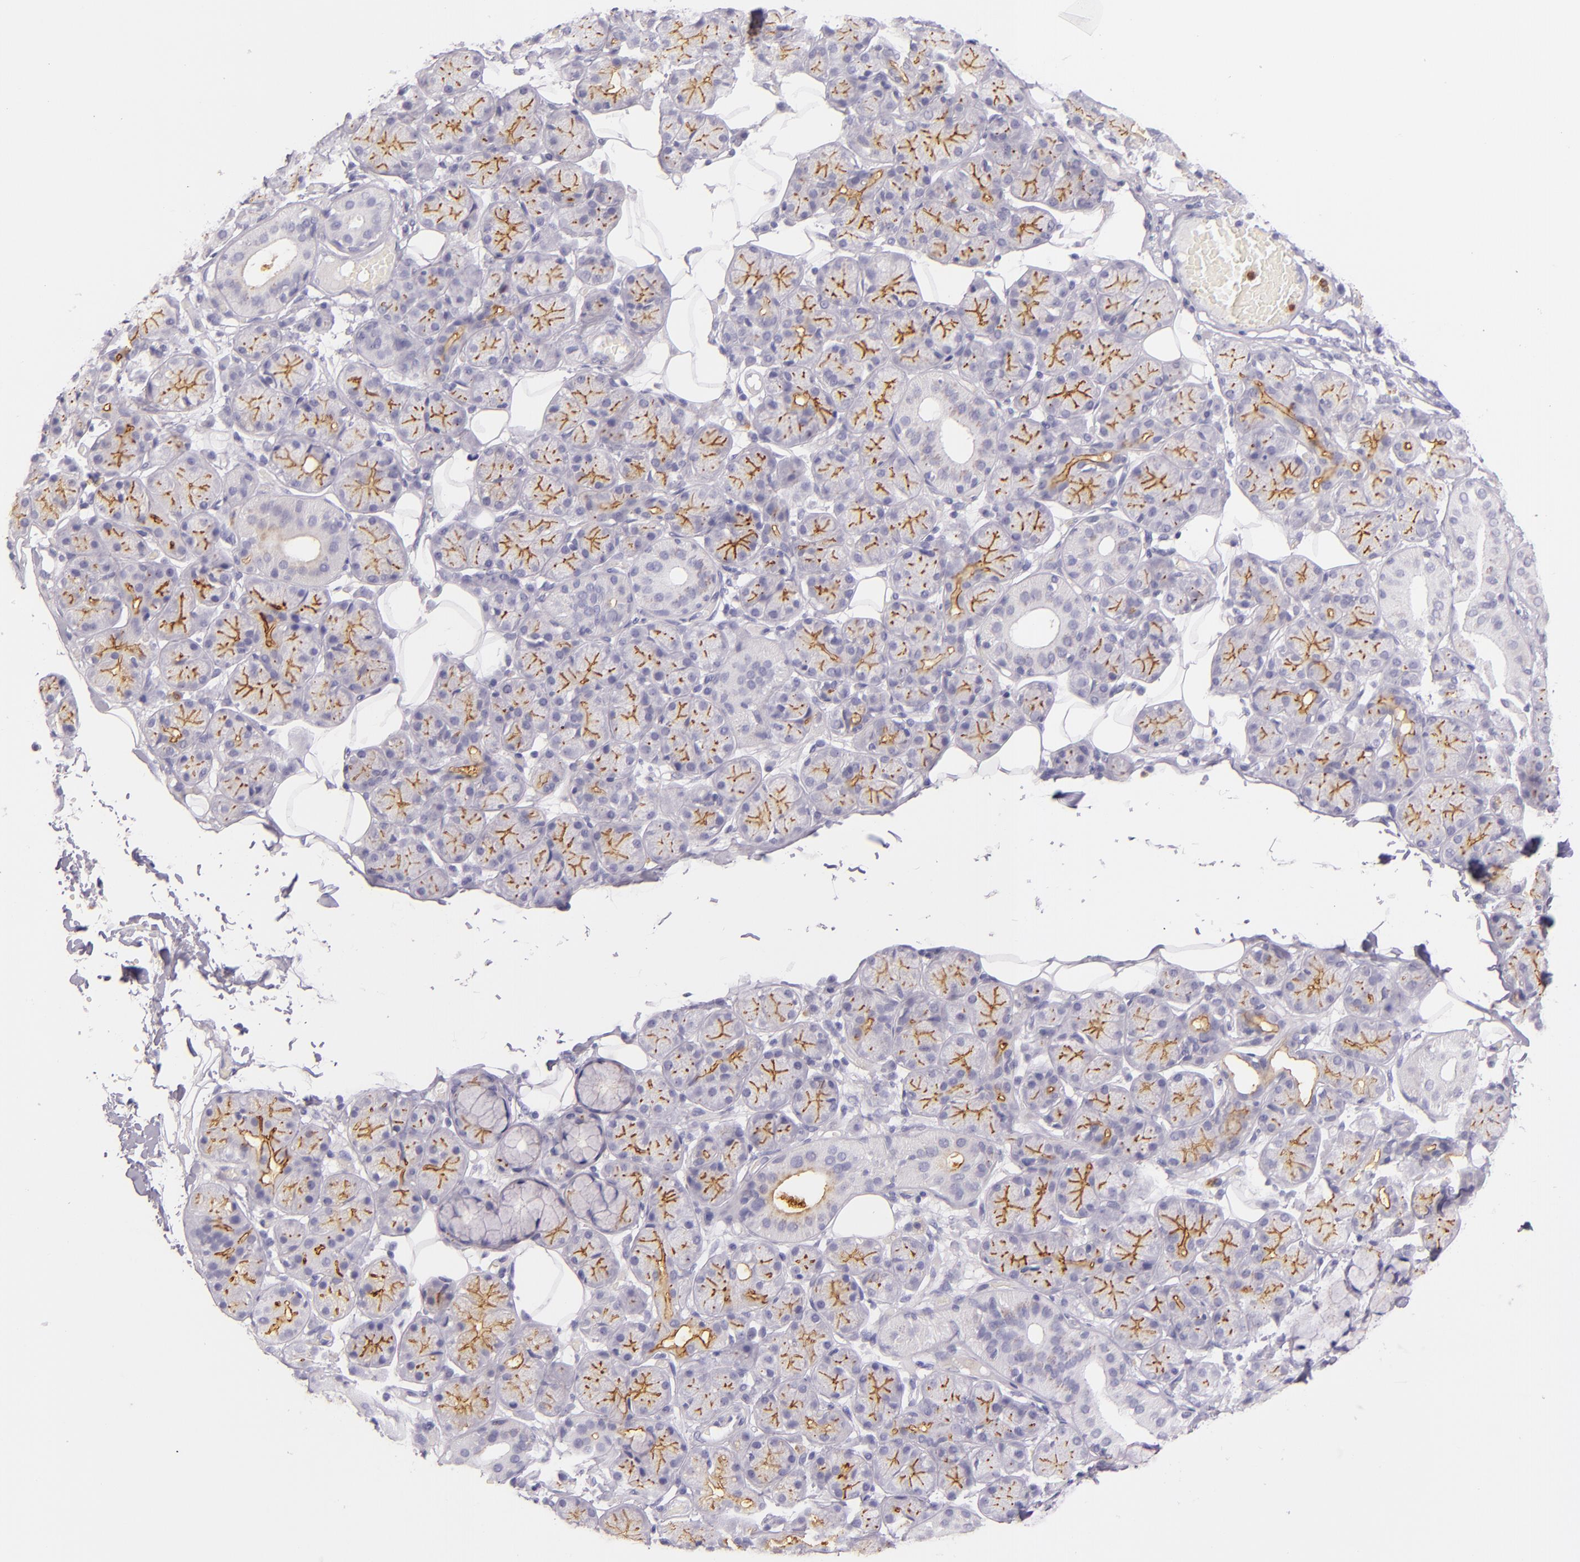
{"staining": {"intensity": "moderate", "quantity": "25%-75%", "location": "cytoplasmic/membranous"}, "tissue": "salivary gland", "cell_type": "Glandular cells", "image_type": "normal", "snomed": [{"axis": "morphology", "description": "Normal tissue, NOS"}, {"axis": "topography", "description": "Salivary gland"}], "caption": "Salivary gland stained for a protein (brown) demonstrates moderate cytoplasmic/membranous positive positivity in approximately 25%-75% of glandular cells.", "gene": "CEACAM1", "patient": {"sex": "male", "age": 54}}